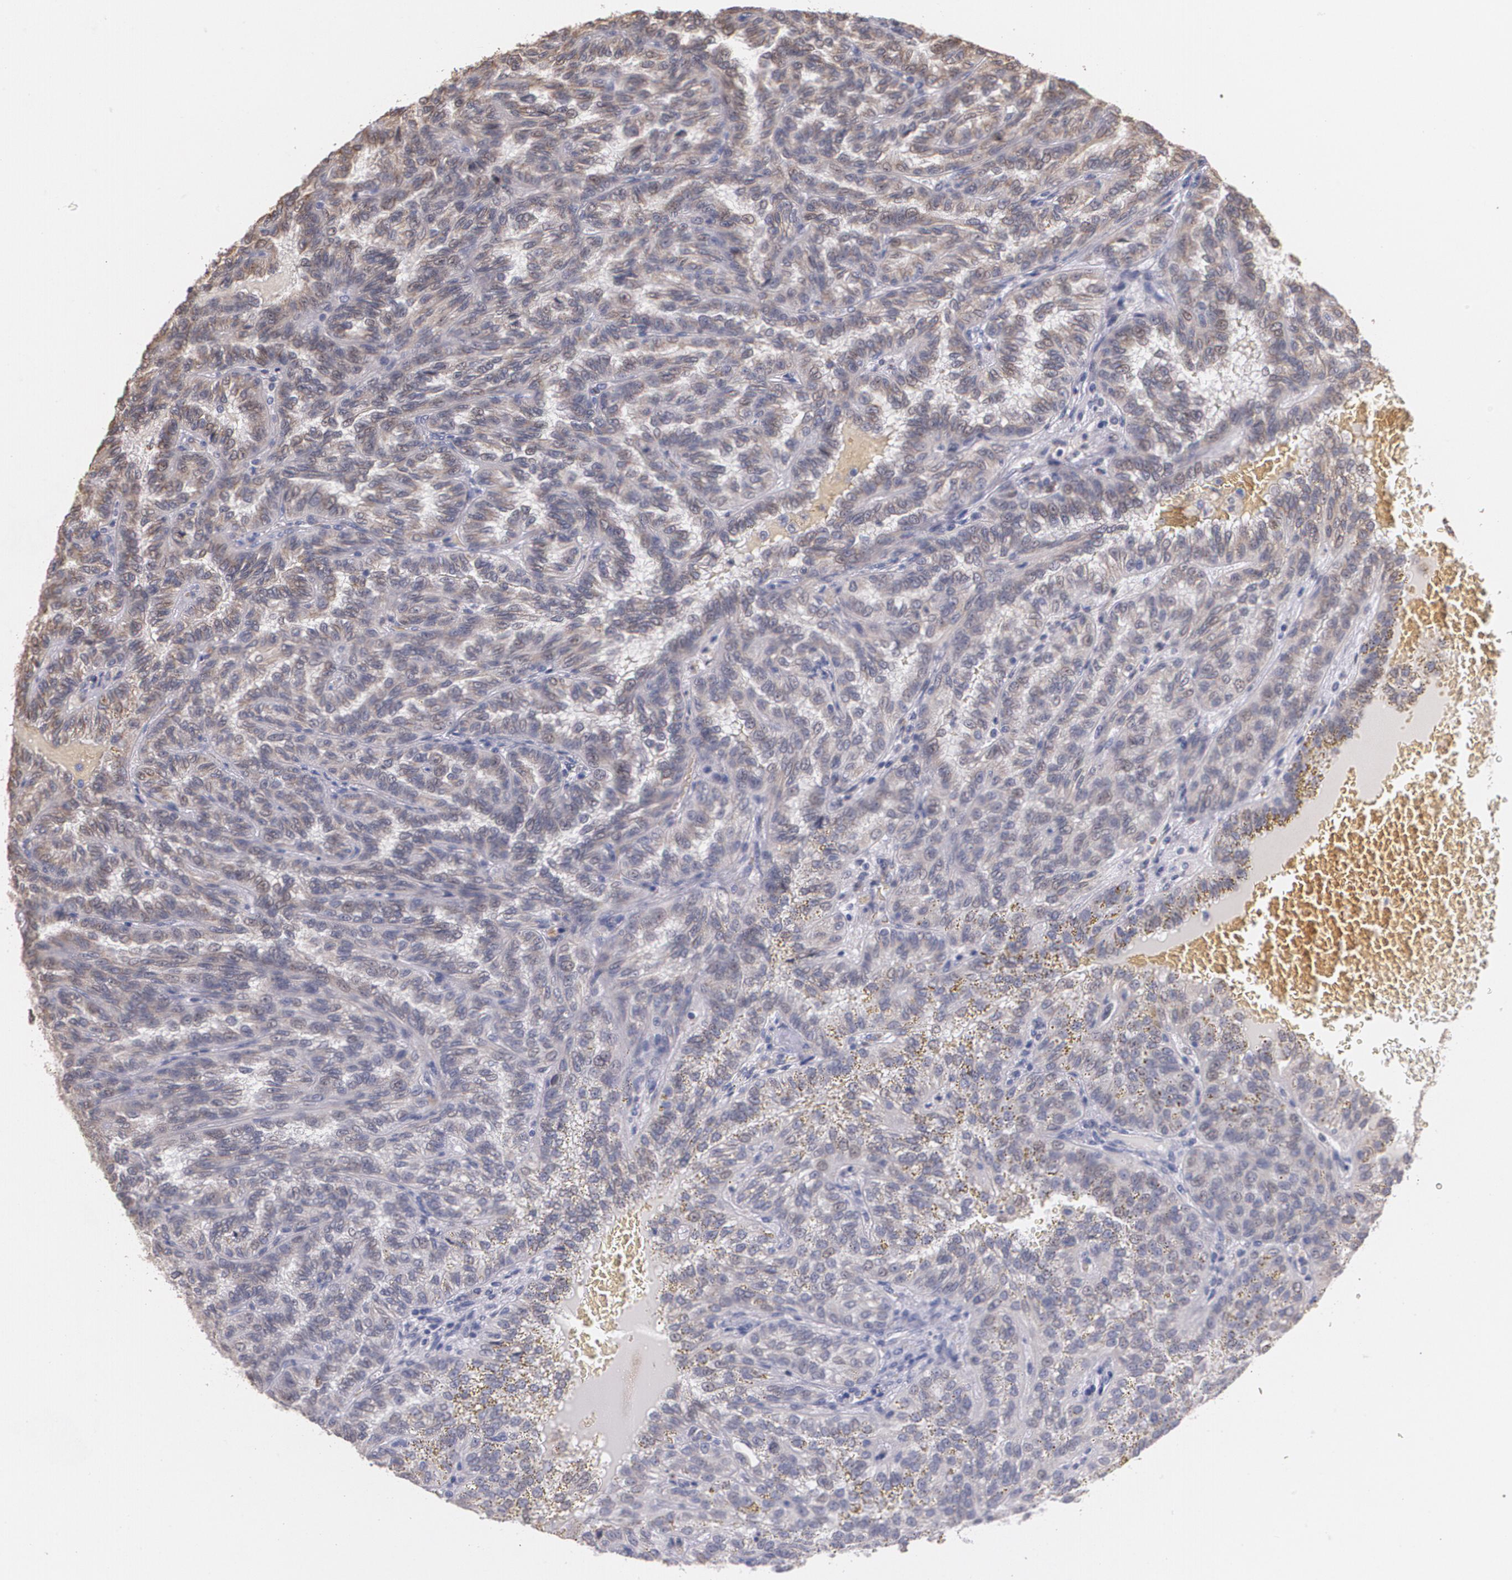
{"staining": {"intensity": "weak", "quantity": ">75%", "location": "cytoplasmic/membranous"}, "tissue": "renal cancer", "cell_type": "Tumor cells", "image_type": "cancer", "snomed": [{"axis": "morphology", "description": "Inflammation, NOS"}, {"axis": "morphology", "description": "Adenocarcinoma, NOS"}, {"axis": "topography", "description": "Kidney"}], "caption": "Immunohistochemical staining of human adenocarcinoma (renal) exhibits low levels of weak cytoplasmic/membranous protein staining in about >75% of tumor cells.", "gene": "ATF3", "patient": {"sex": "male", "age": 68}}